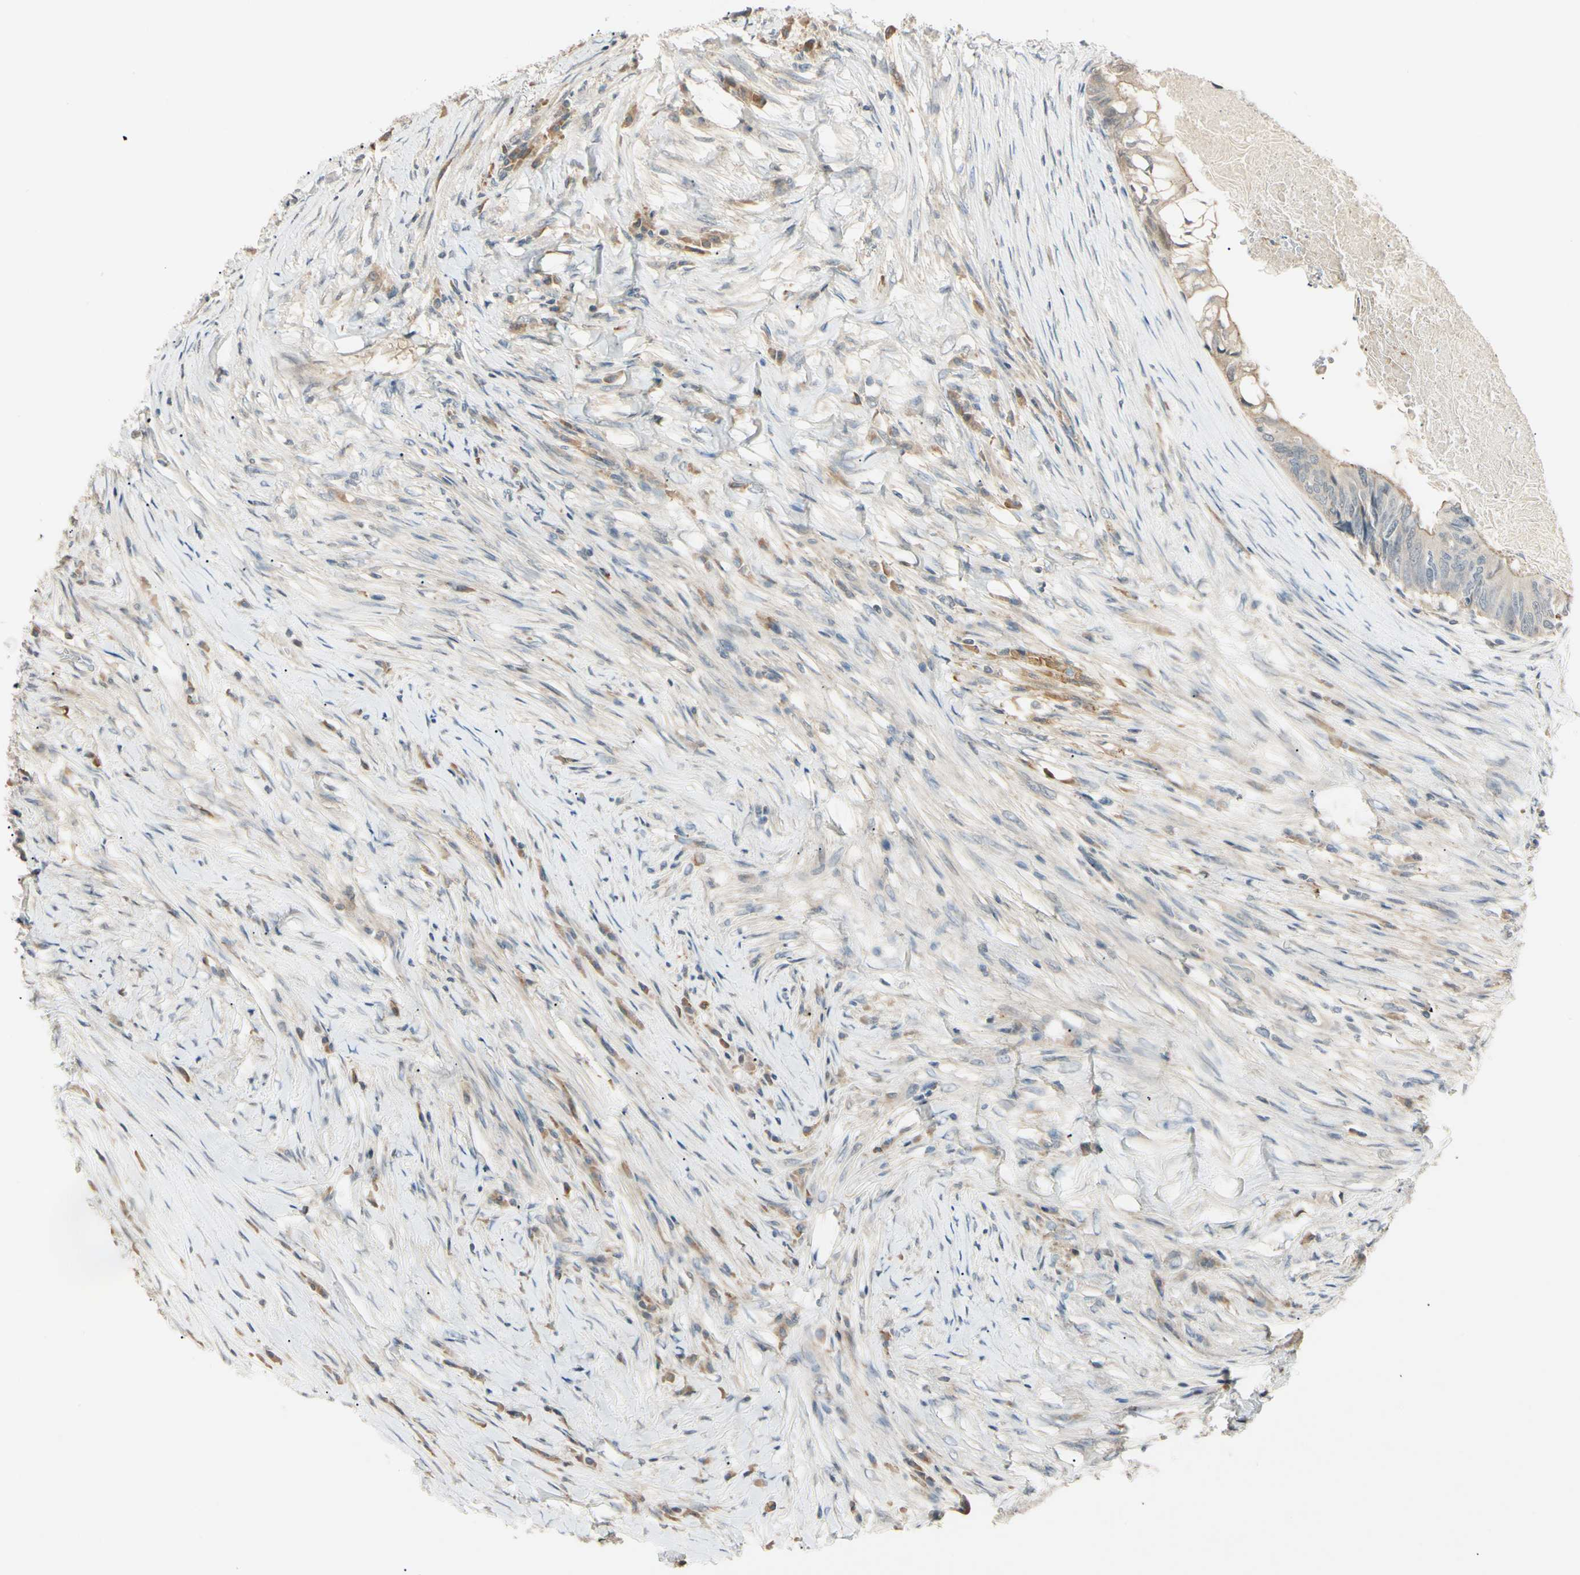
{"staining": {"intensity": "weak", "quantity": "25%-75%", "location": "cytoplasmic/membranous"}, "tissue": "colorectal cancer", "cell_type": "Tumor cells", "image_type": "cancer", "snomed": [{"axis": "morphology", "description": "Adenocarcinoma, NOS"}, {"axis": "topography", "description": "Rectum"}], "caption": "Protein expression by immunohistochemistry shows weak cytoplasmic/membranous positivity in approximately 25%-75% of tumor cells in colorectal cancer (adenocarcinoma).", "gene": "P3H2", "patient": {"sex": "male", "age": 63}}